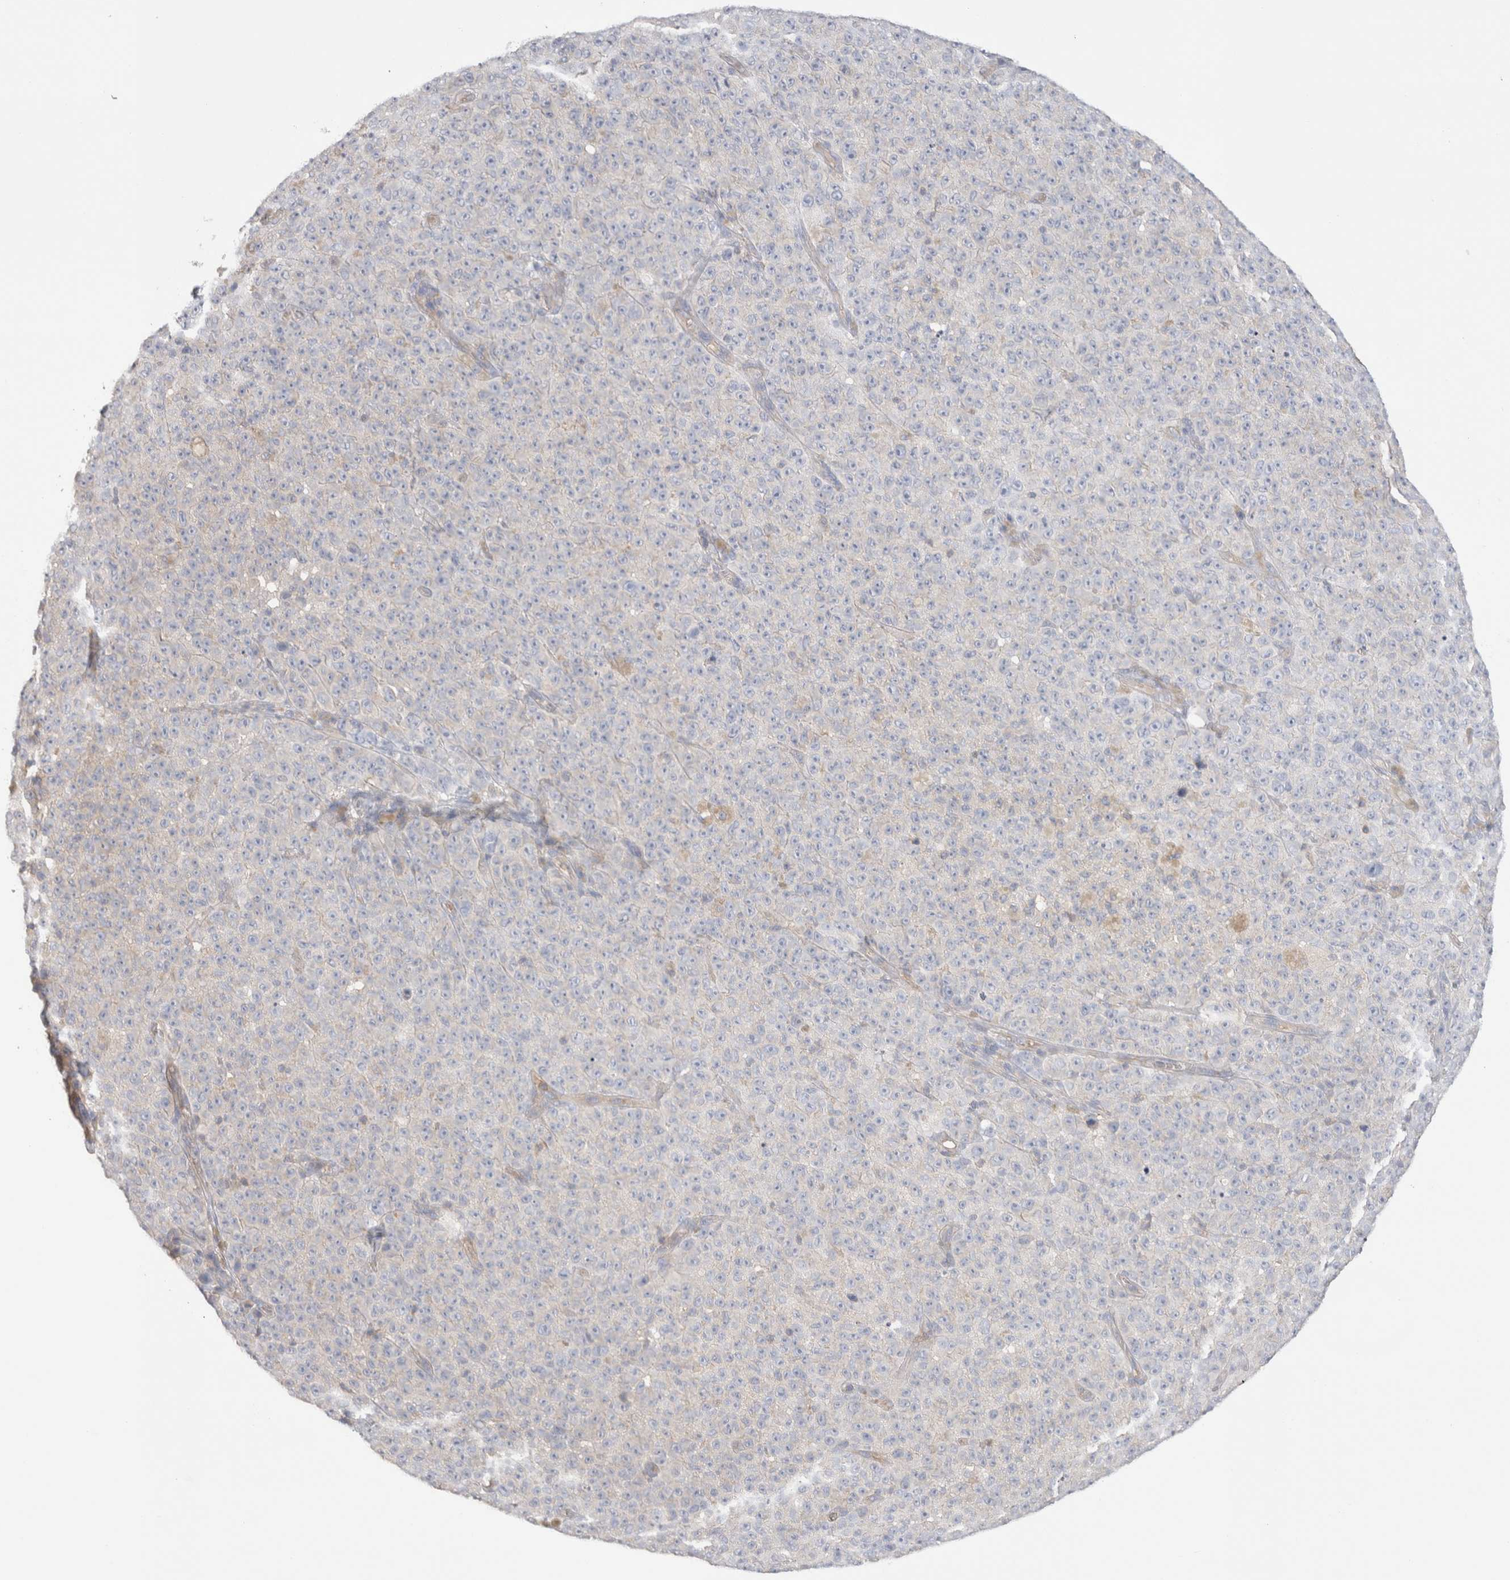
{"staining": {"intensity": "negative", "quantity": "none", "location": "none"}, "tissue": "melanoma", "cell_type": "Tumor cells", "image_type": "cancer", "snomed": [{"axis": "morphology", "description": "Malignant melanoma, NOS"}, {"axis": "topography", "description": "Skin"}], "caption": "Melanoma was stained to show a protein in brown. There is no significant positivity in tumor cells.", "gene": "CAPN2", "patient": {"sex": "female", "age": 82}}